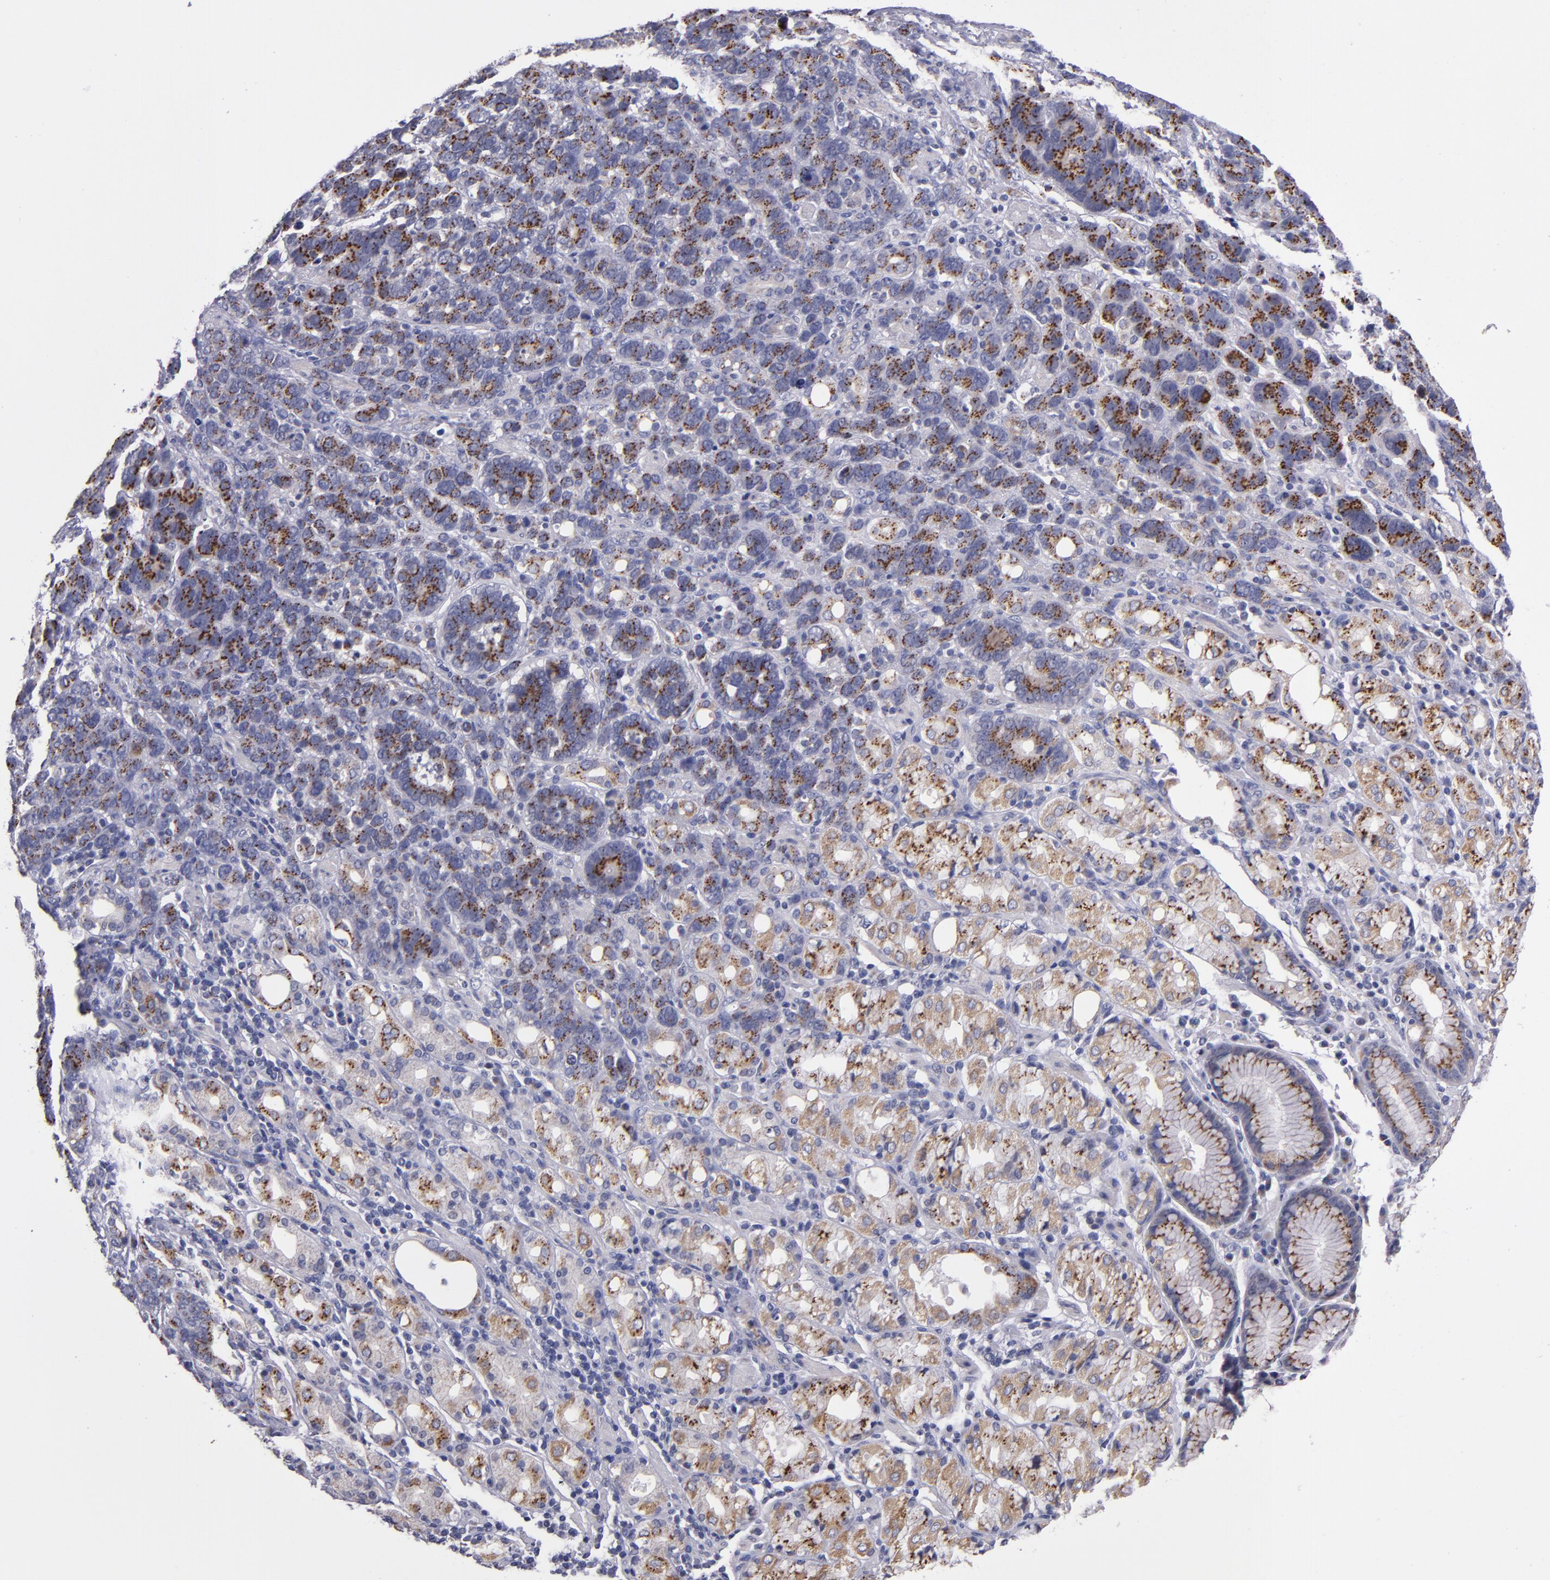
{"staining": {"intensity": "strong", "quantity": ">75%", "location": "cytoplasmic/membranous"}, "tissue": "stomach cancer", "cell_type": "Tumor cells", "image_type": "cancer", "snomed": [{"axis": "morphology", "description": "Adenocarcinoma, NOS"}, {"axis": "topography", "description": "Stomach, upper"}], "caption": "Stomach cancer (adenocarcinoma) stained with DAB IHC shows high levels of strong cytoplasmic/membranous positivity in approximately >75% of tumor cells.", "gene": "RAB41", "patient": {"sex": "male", "age": 71}}